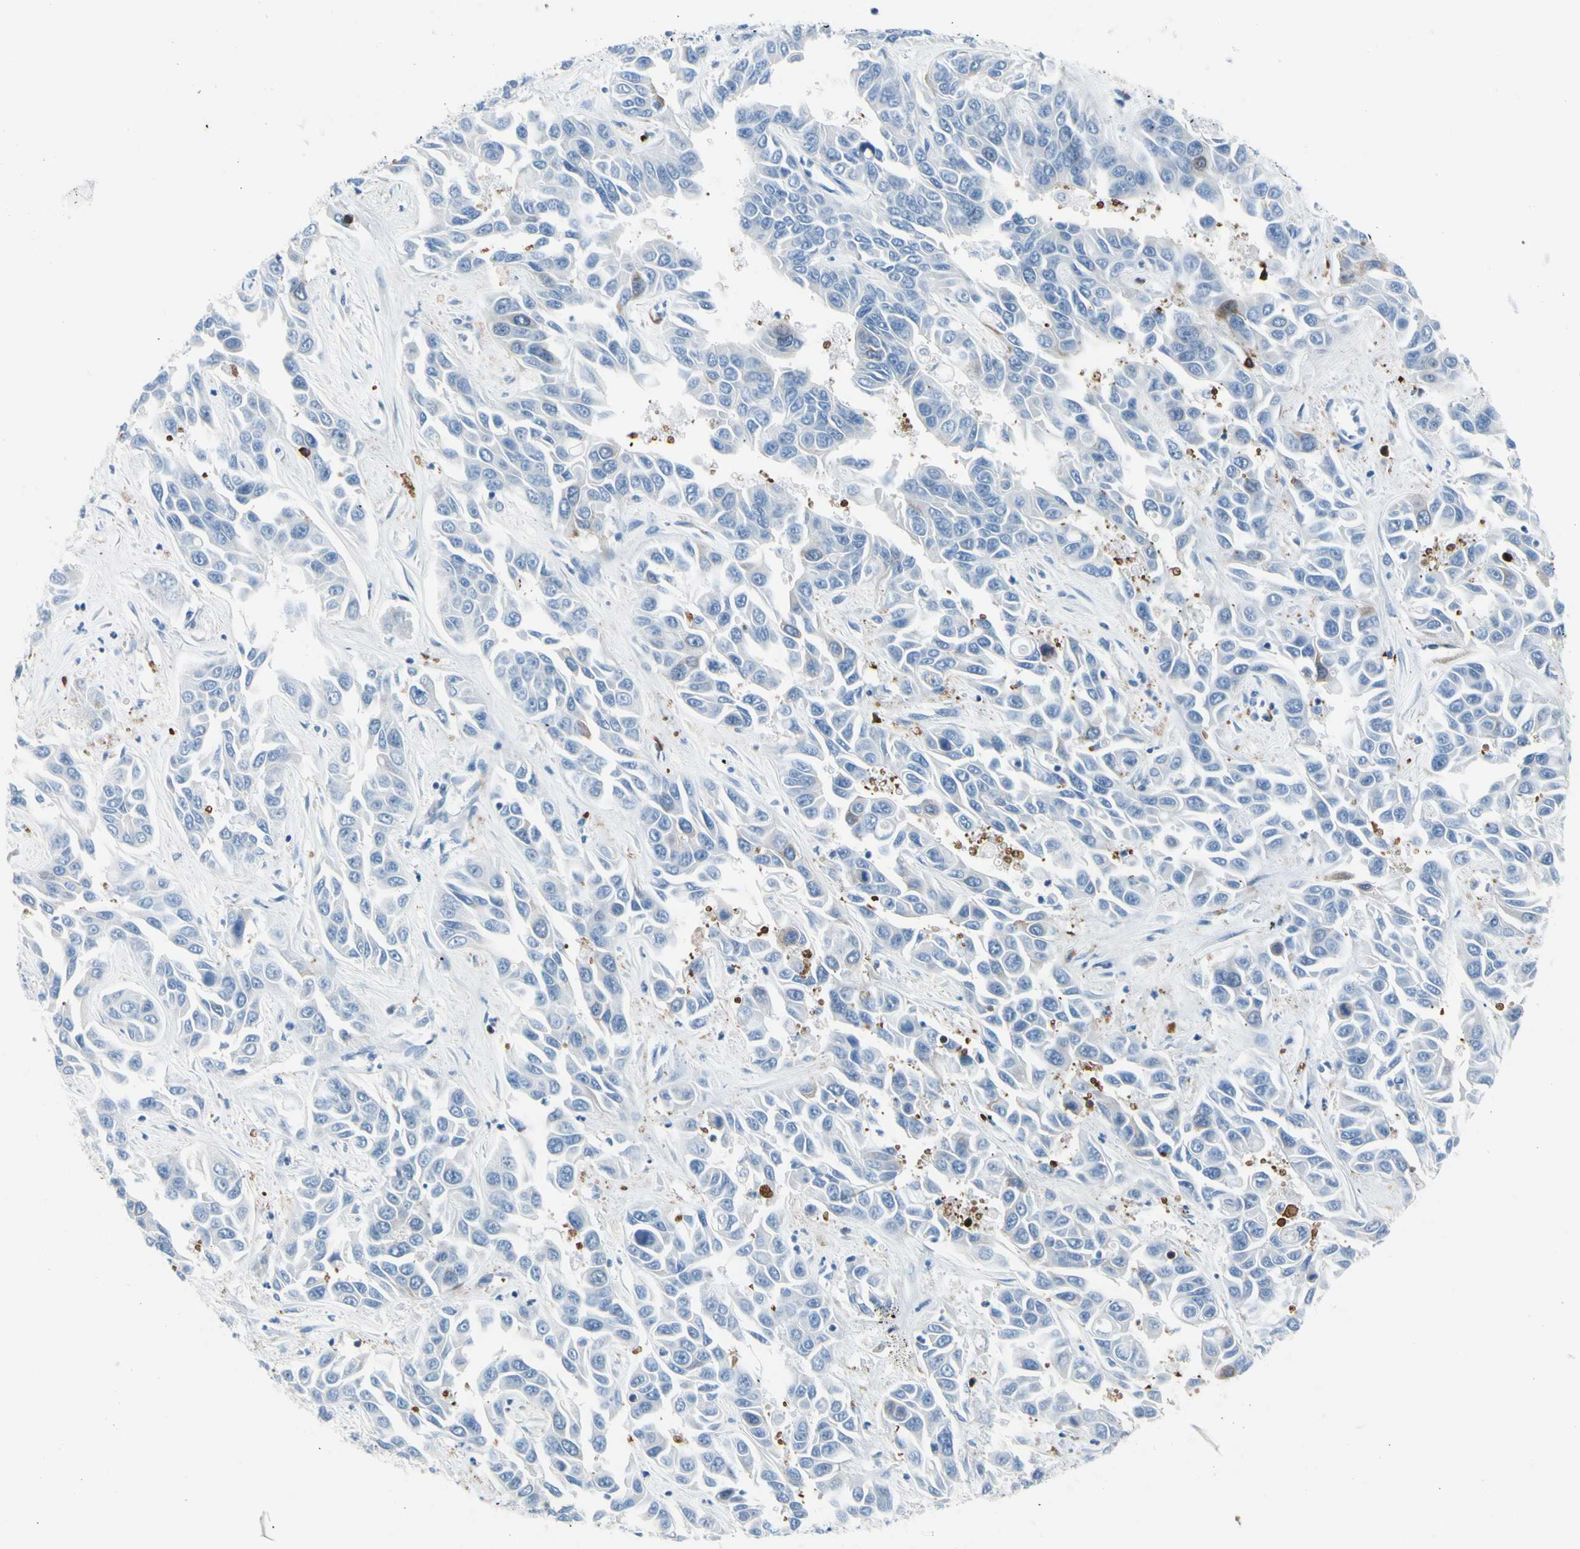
{"staining": {"intensity": "negative", "quantity": "none", "location": "none"}, "tissue": "liver cancer", "cell_type": "Tumor cells", "image_type": "cancer", "snomed": [{"axis": "morphology", "description": "Cholangiocarcinoma"}, {"axis": "topography", "description": "Liver"}], "caption": "The micrograph displays no significant positivity in tumor cells of cholangiocarcinoma (liver).", "gene": "TACC3", "patient": {"sex": "female", "age": 52}}